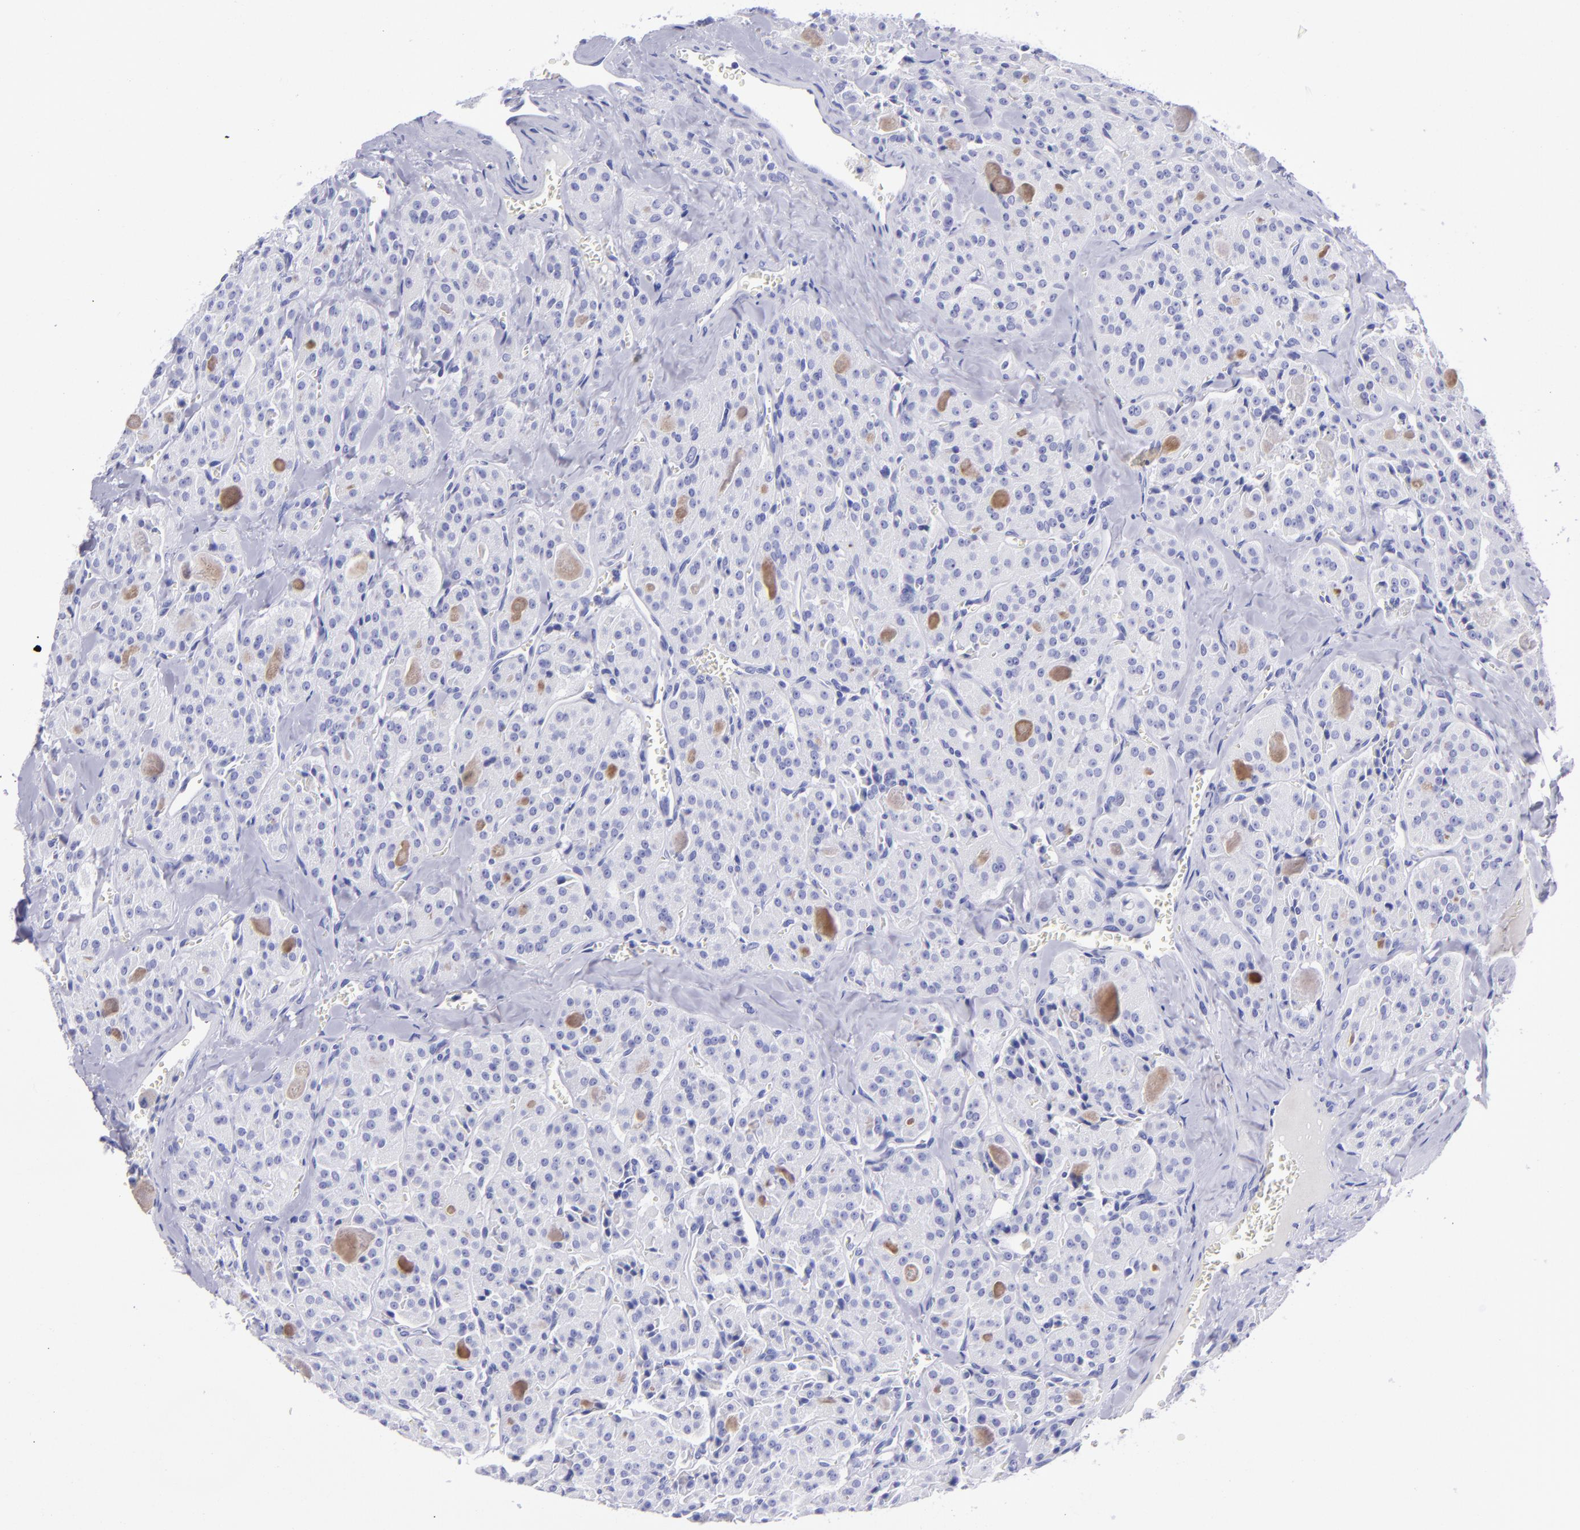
{"staining": {"intensity": "moderate", "quantity": "<25%", "location": "cytoplasmic/membranous"}, "tissue": "thyroid cancer", "cell_type": "Tumor cells", "image_type": "cancer", "snomed": [{"axis": "morphology", "description": "Carcinoma, NOS"}, {"axis": "topography", "description": "Thyroid gland"}], "caption": "Immunohistochemical staining of human thyroid cancer (carcinoma) reveals low levels of moderate cytoplasmic/membranous expression in approximately <25% of tumor cells. The protein of interest is stained brown, and the nuclei are stained in blue (DAB (3,3'-diaminobenzidine) IHC with brightfield microscopy, high magnification).", "gene": "TYRP1", "patient": {"sex": "male", "age": 76}}